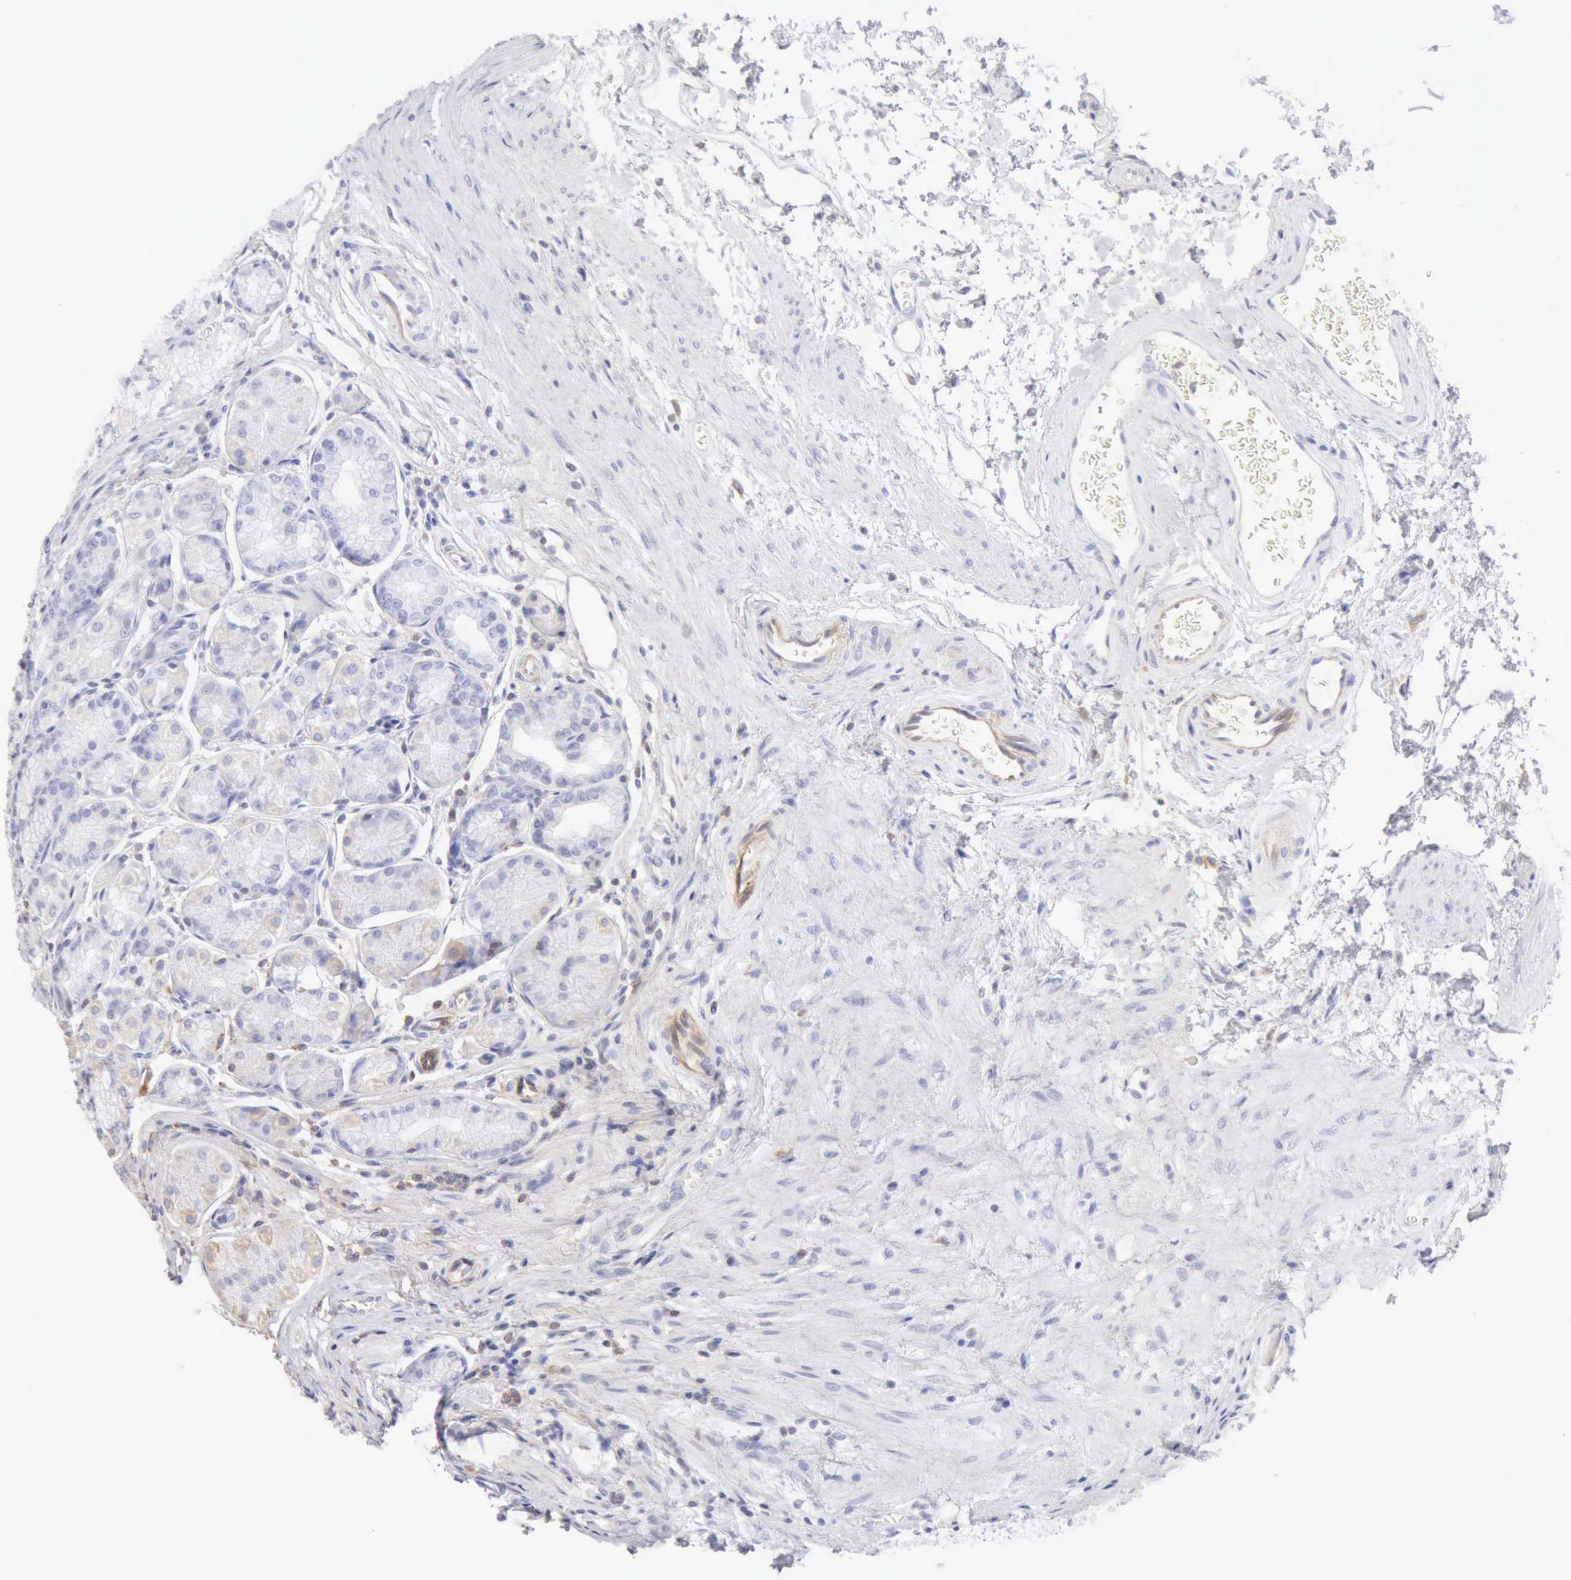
{"staining": {"intensity": "negative", "quantity": "none", "location": "none"}, "tissue": "stomach", "cell_type": "Glandular cells", "image_type": "normal", "snomed": [{"axis": "morphology", "description": "Normal tissue, NOS"}, {"axis": "topography", "description": "Stomach"}, {"axis": "topography", "description": "Stomach, lower"}], "caption": "There is no significant expression in glandular cells of stomach. The staining was performed using DAB (3,3'-diaminobenzidine) to visualize the protein expression in brown, while the nuclei were stained in blue with hematoxylin (Magnification: 20x).", "gene": "ARHGAP4", "patient": {"sex": "male", "age": 76}}